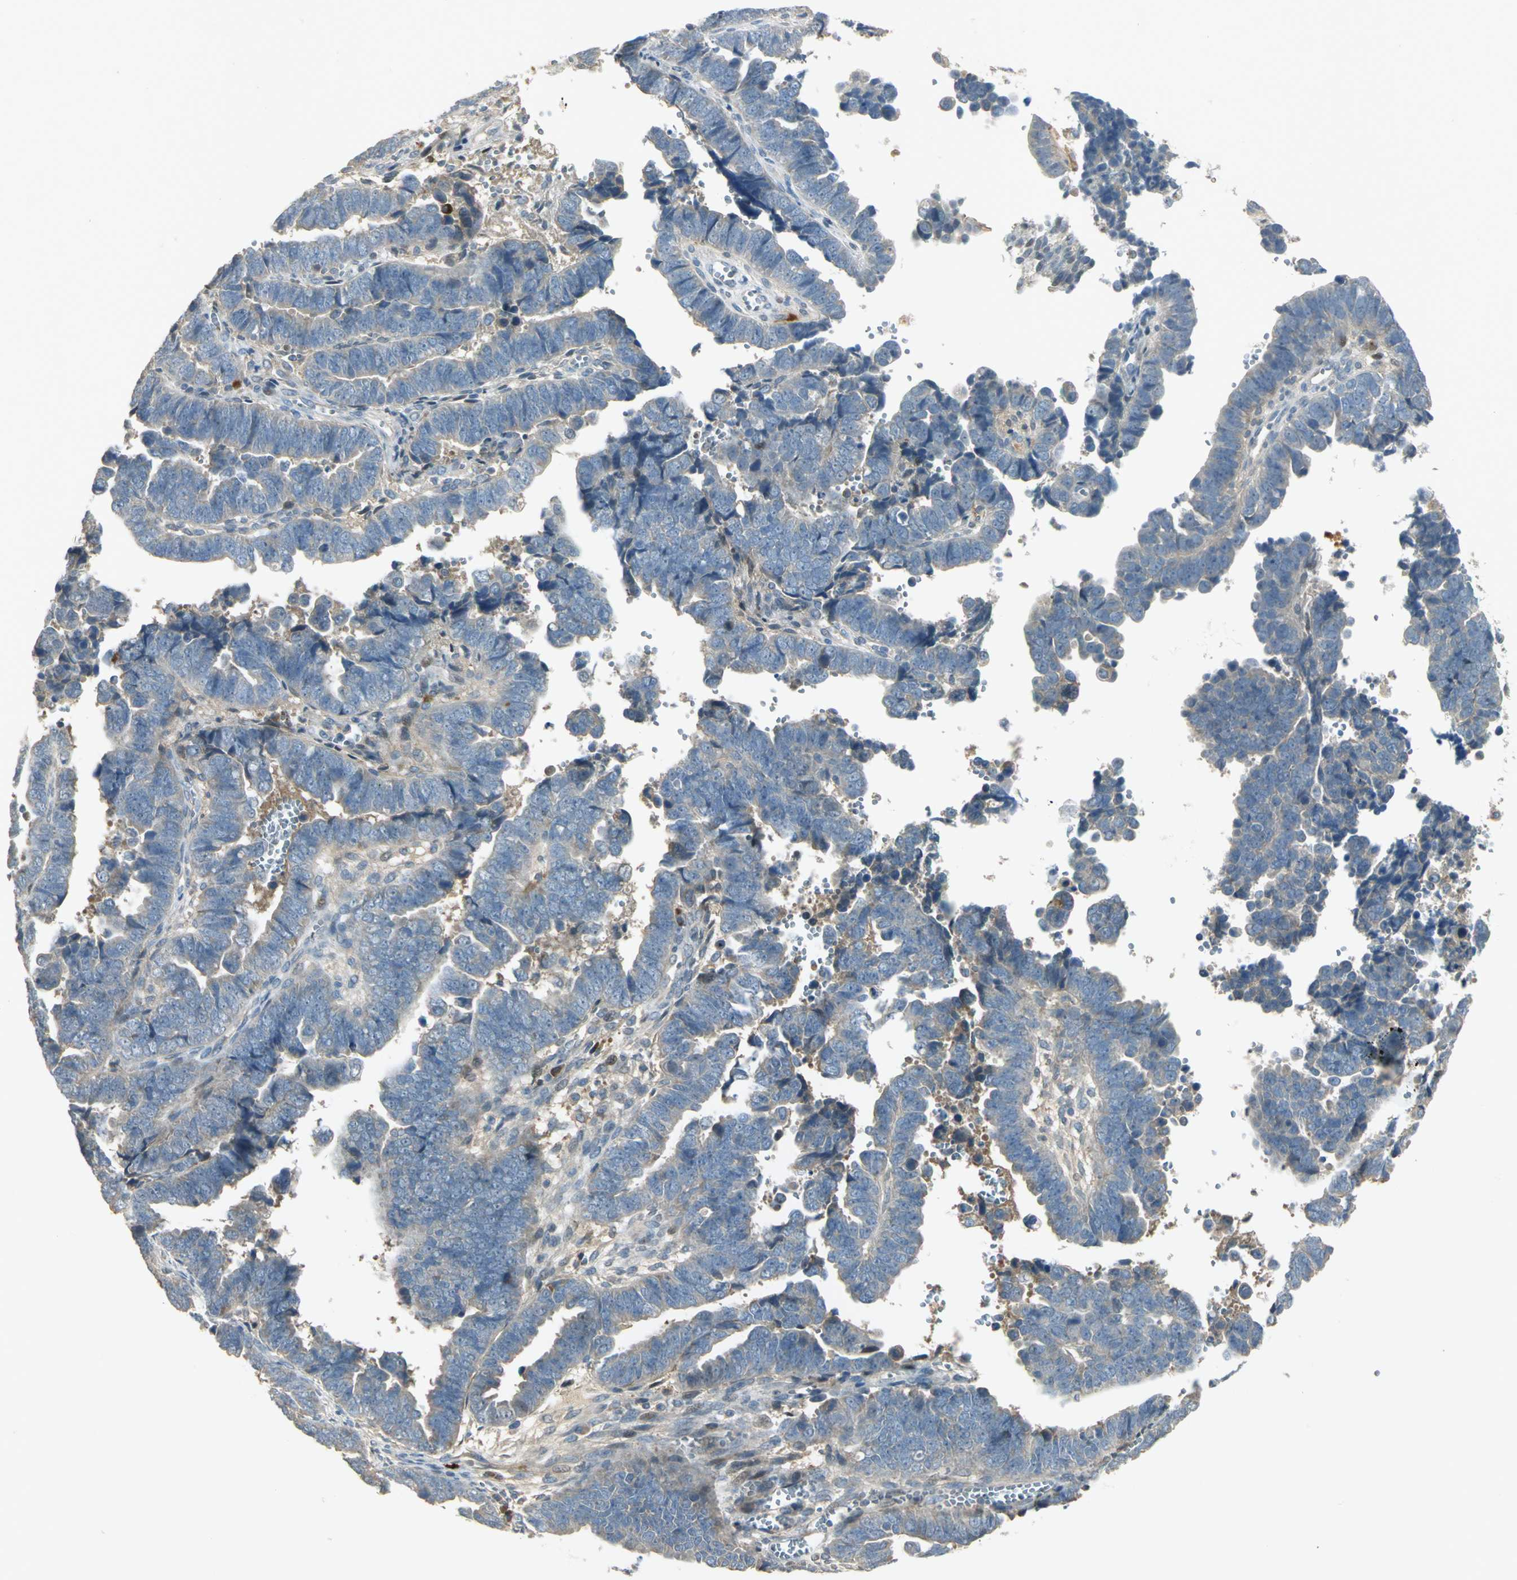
{"staining": {"intensity": "negative", "quantity": "none", "location": "none"}, "tissue": "endometrial cancer", "cell_type": "Tumor cells", "image_type": "cancer", "snomed": [{"axis": "morphology", "description": "Adenocarcinoma, NOS"}, {"axis": "topography", "description": "Endometrium"}], "caption": "IHC histopathology image of neoplastic tissue: endometrial cancer (adenocarcinoma) stained with DAB (3,3'-diaminobenzidine) demonstrates no significant protein positivity in tumor cells.", "gene": "PROC", "patient": {"sex": "female", "age": 75}}